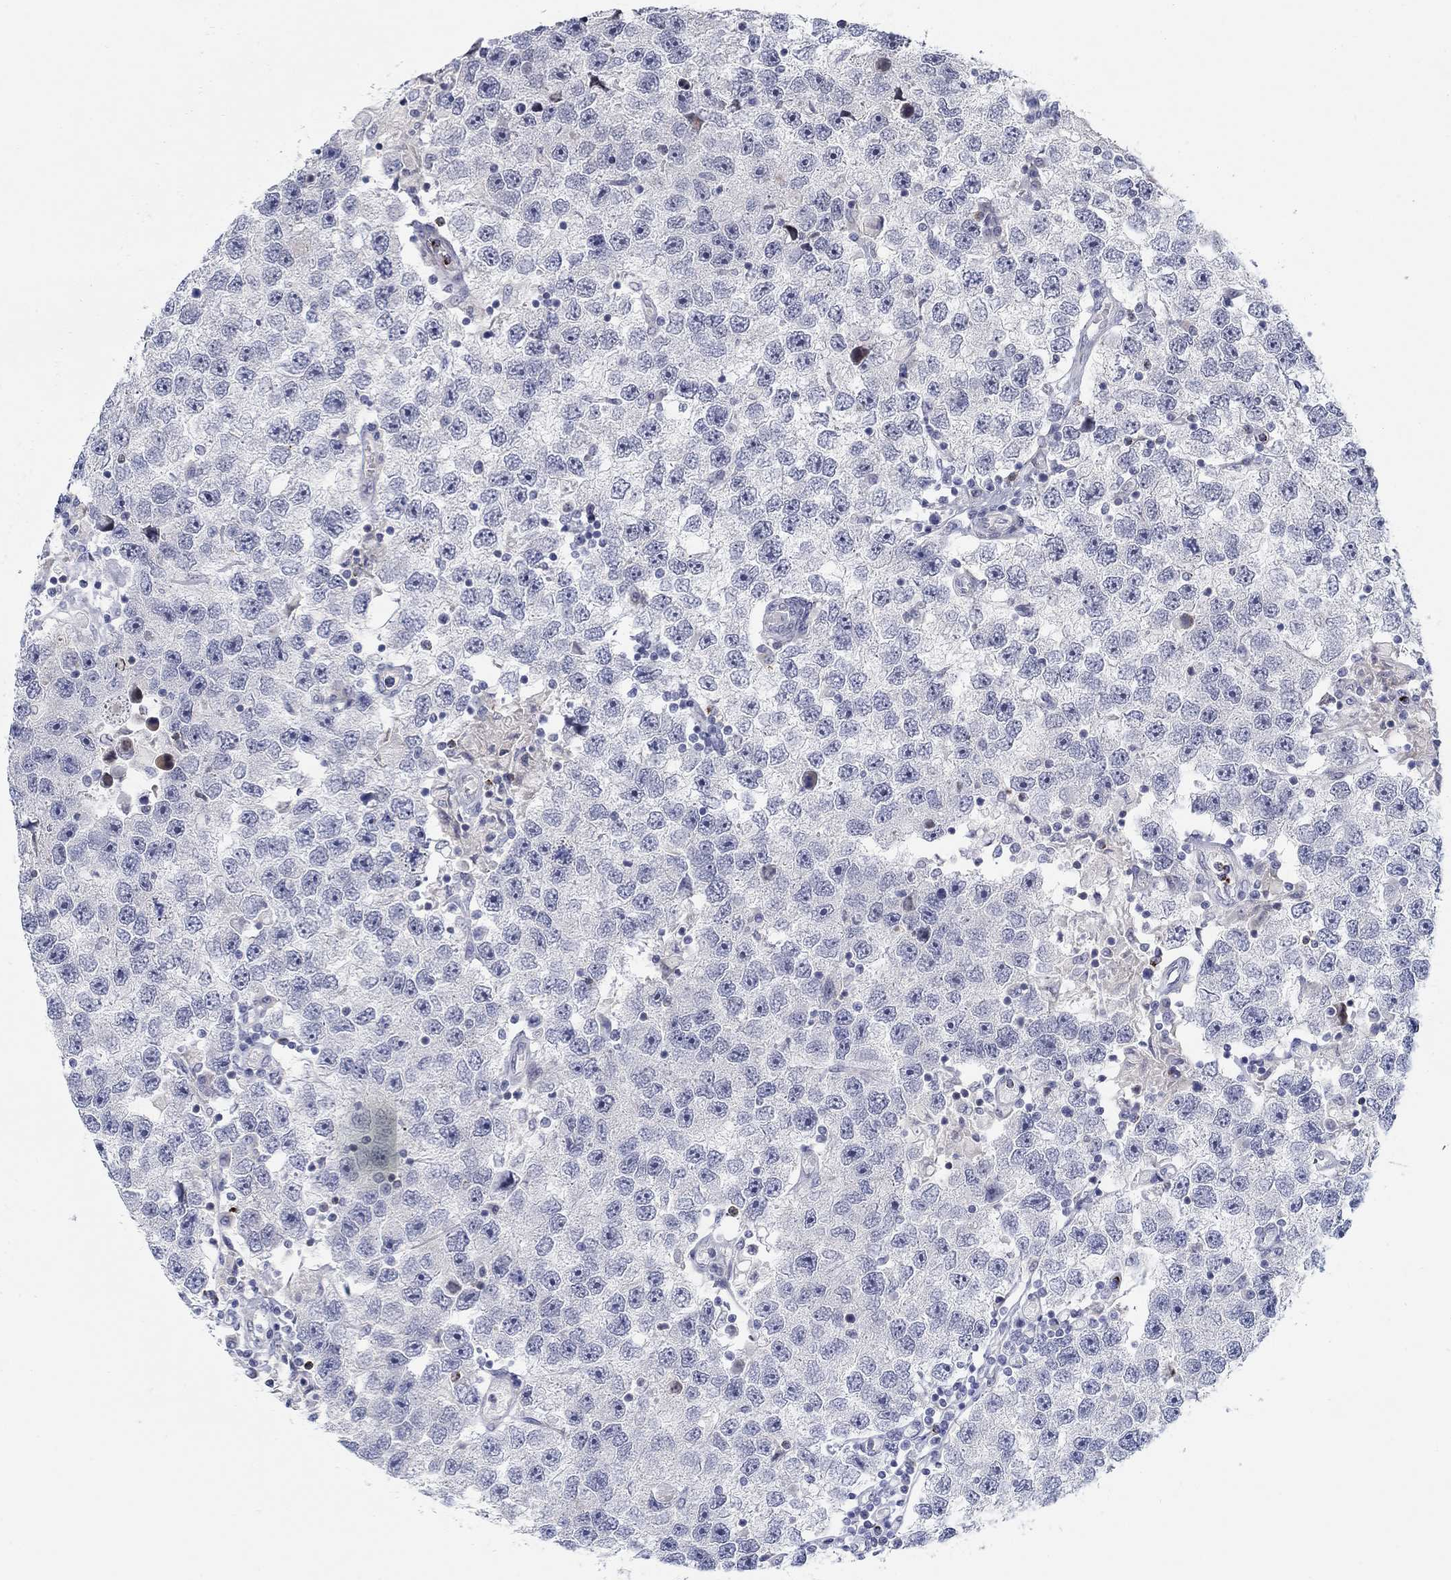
{"staining": {"intensity": "negative", "quantity": "none", "location": "none"}, "tissue": "testis cancer", "cell_type": "Tumor cells", "image_type": "cancer", "snomed": [{"axis": "morphology", "description": "Seminoma, NOS"}, {"axis": "topography", "description": "Testis"}], "caption": "This is an immunohistochemistry (IHC) photomicrograph of testis cancer (seminoma). There is no positivity in tumor cells.", "gene": "ANO7", "patient": {"sex": "male", "age": 26}}